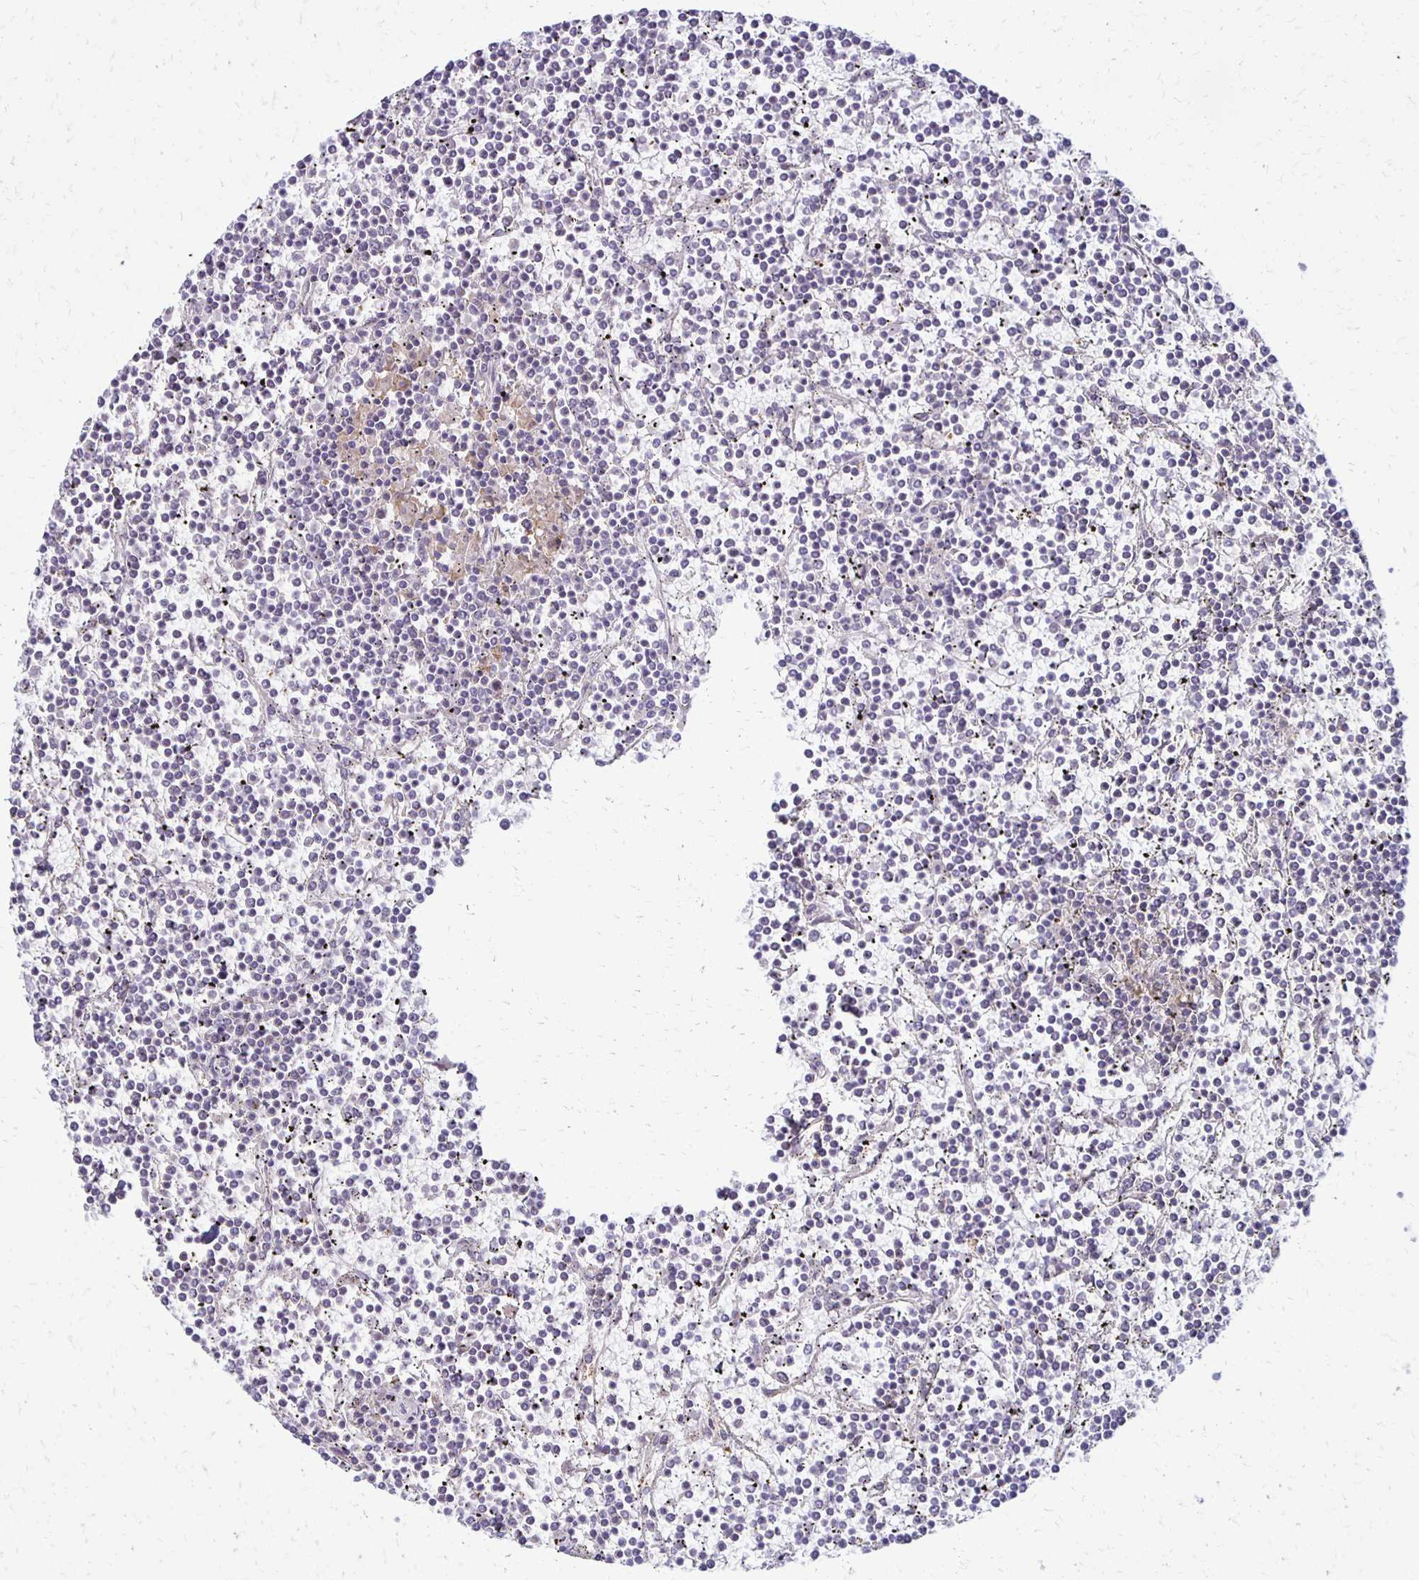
{"staining": {"intensity": "negative", "quantity": "none", "location": "none"}, "tissue": "lymphoma", "cell_type": "Tumor cells", "image_type": "cancer", "snomed": [{"axis": "morphology", "description": "Malignant lymphoma, non-Hodgkin's type, Low grade"}, {"axis": "topography", "description": "Spleen"}], "caption": "IHC photomicrograph of neoplastic tissue: human malignant lymphoma, non-Hodgkin's type (low-grade) stained with DAB shows no significant protein positivity in tumor cells.", "gene": "KATNBL1", "patient": {"sex": "female", "age": 19}}